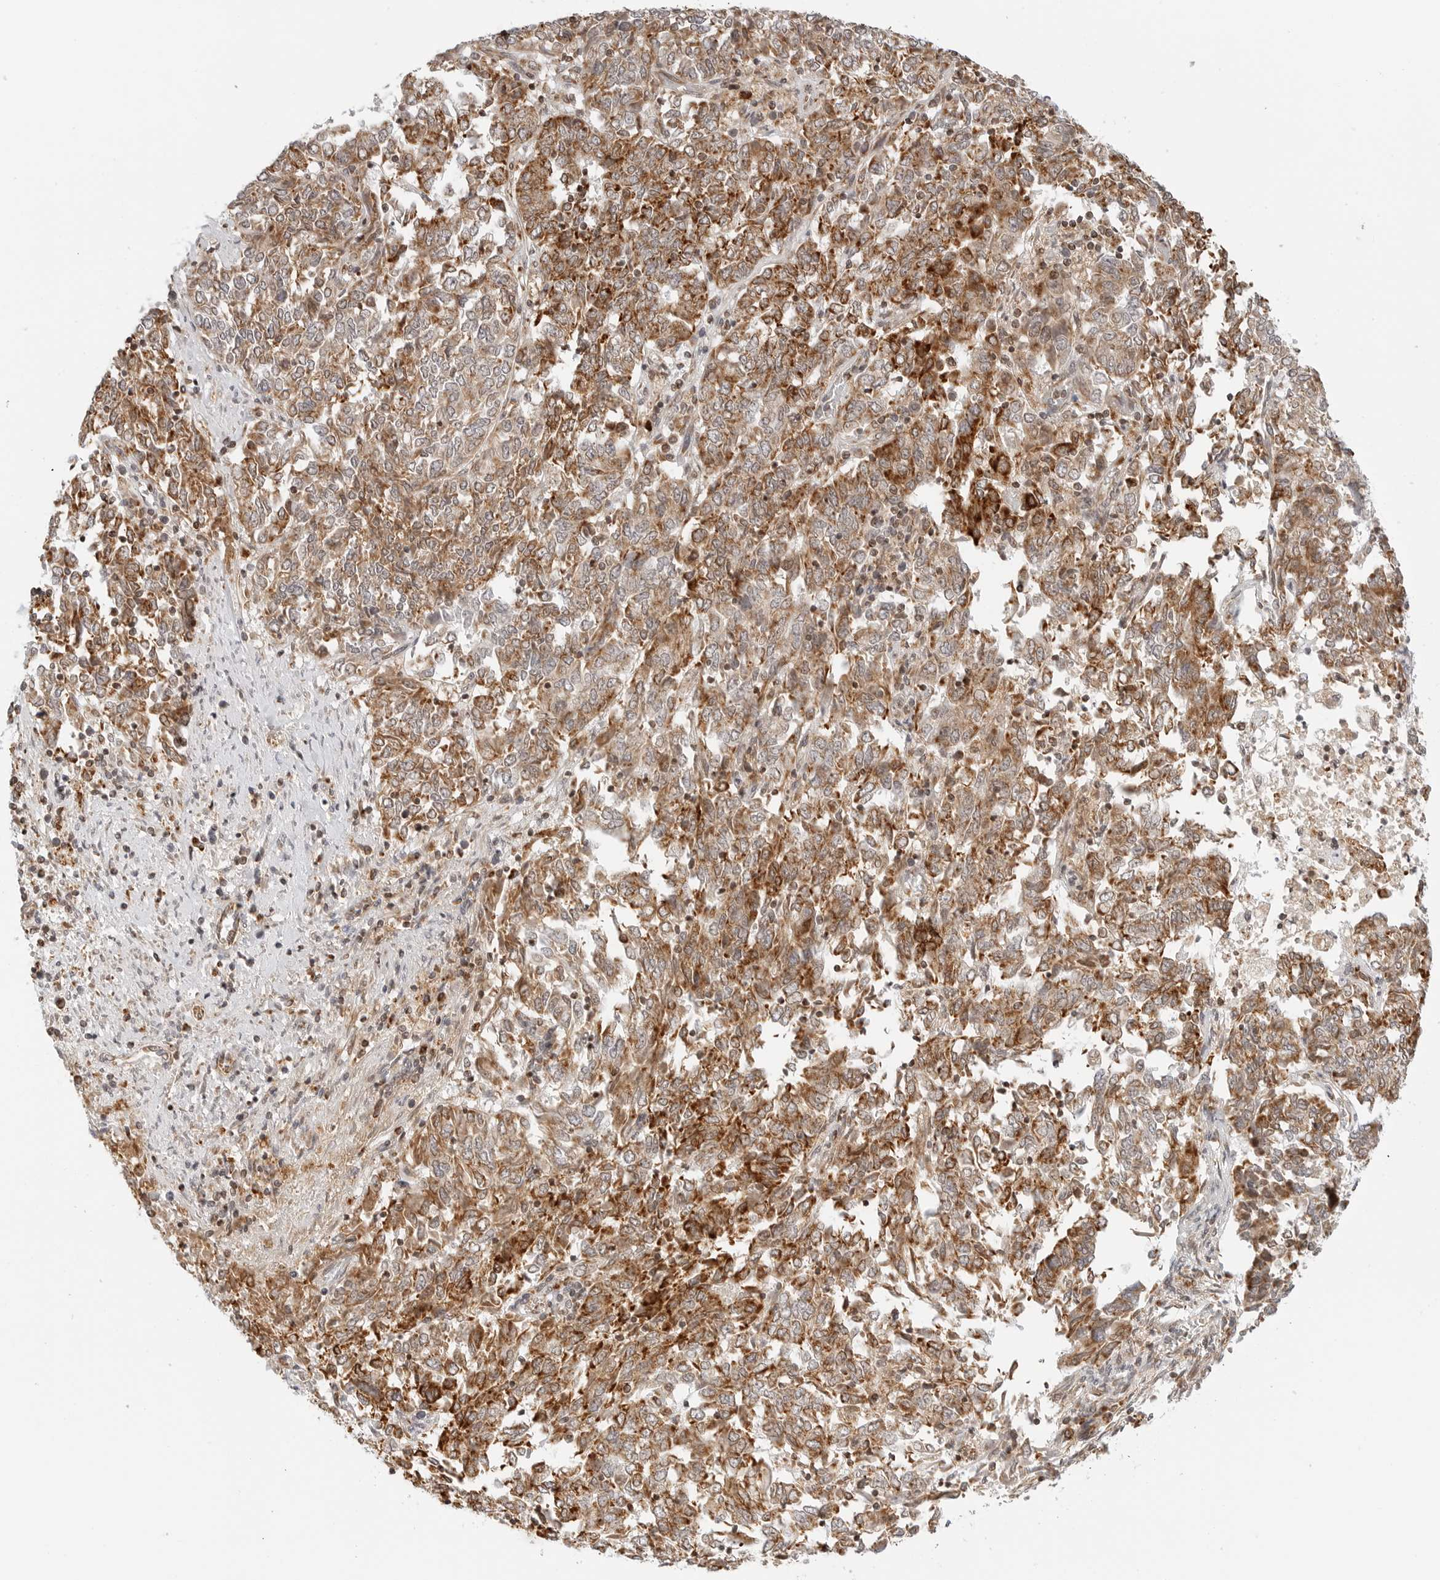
{"staining": {"intensity": "moderate", "quantity": ">75%", "location": "cytoplasmic/membranous"}, "tissue": "endometrial cancer", "cell_type": "Tumor cells", "image_type": "cancer", "snomed": [{"axis": "morphology", "description": "Adenocarcinoma, NOS"}, {"axis": "topography", "description": "Endometrium"}], "caption": "The histopathology image exhibits a brown stain indicating the presence of a protein in the cytoplasmic/membranous of tumor cells in endometrial cancer (adenocarcinoma).", "gene": "DYRK4", "patient": {"sex": "female", "age": 80}}